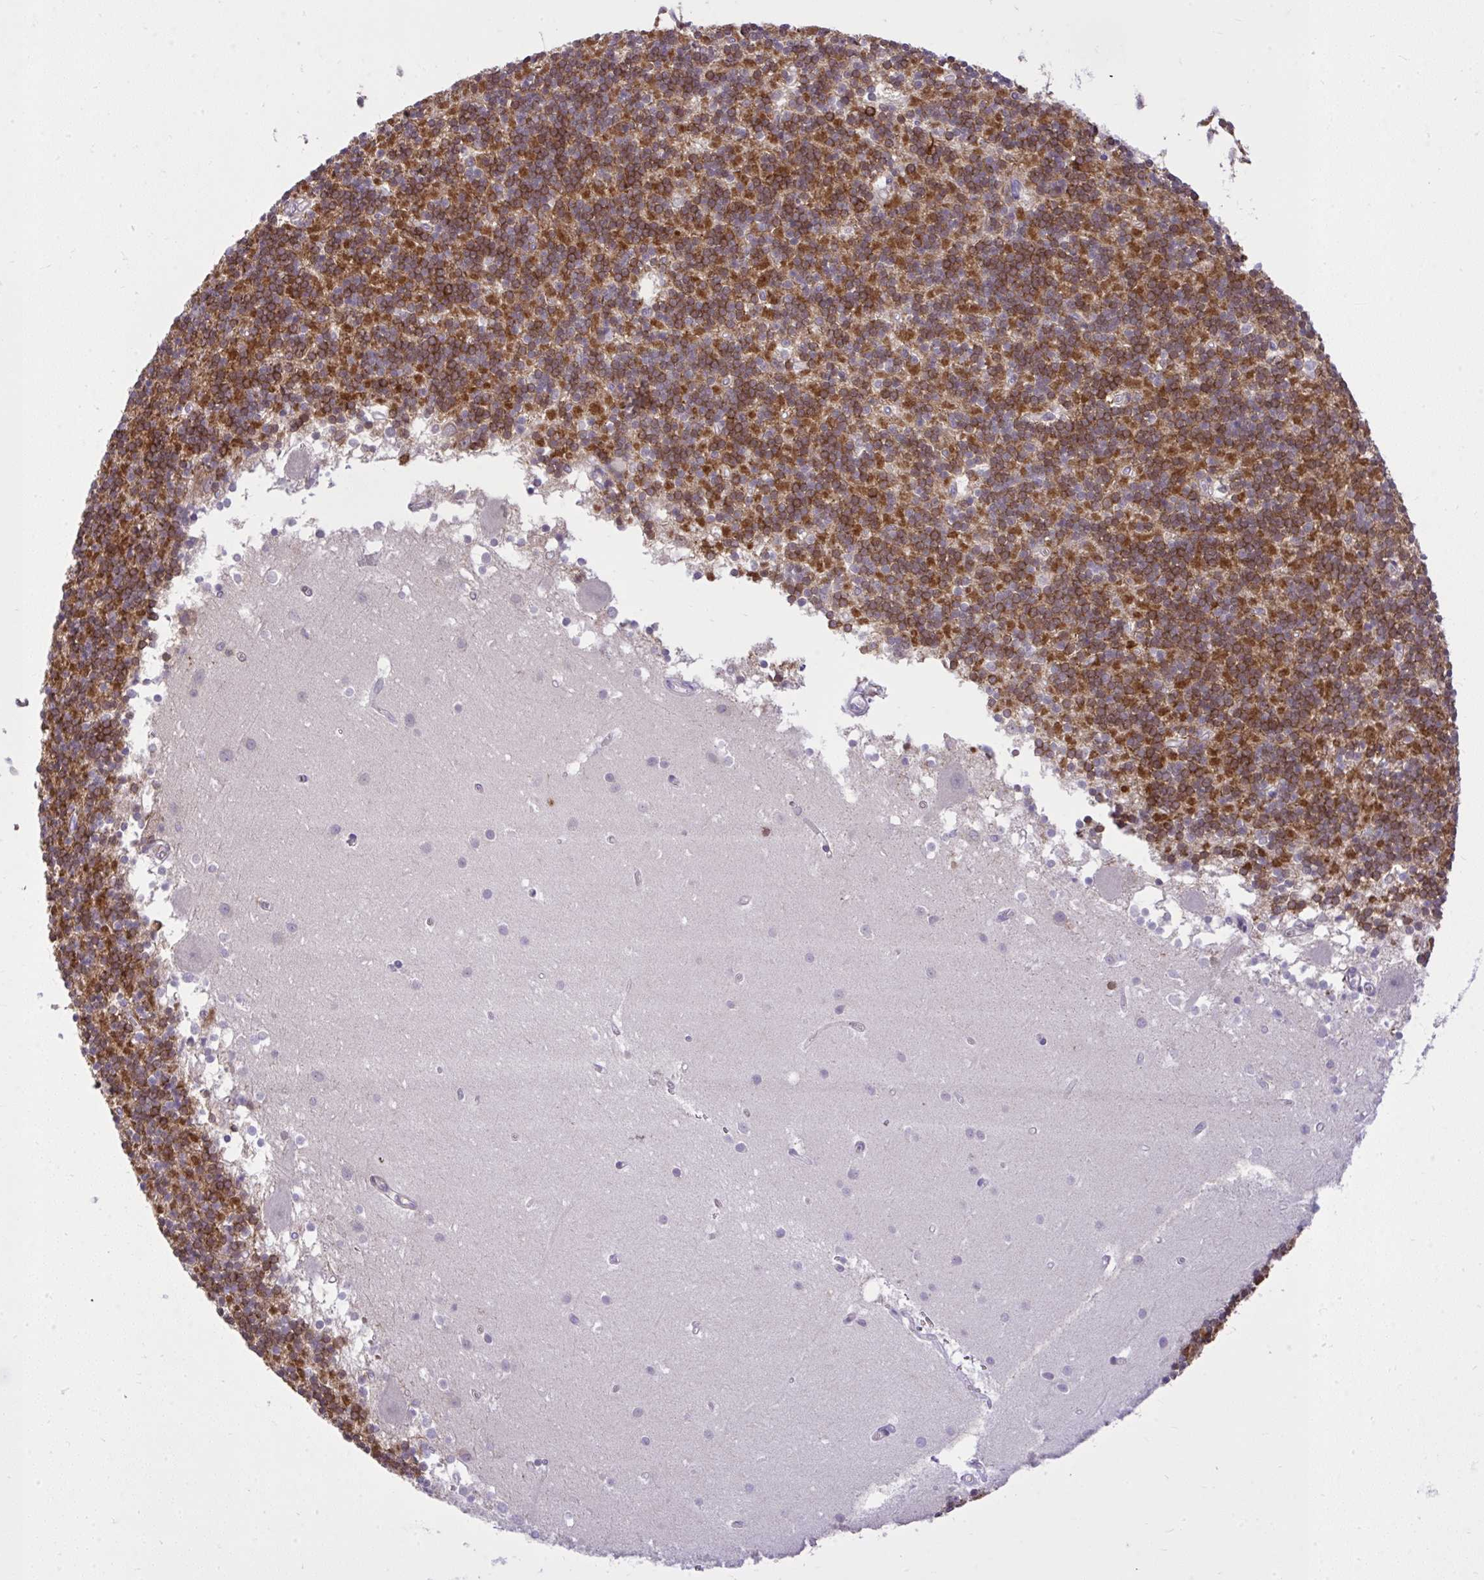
{"staining": {"intensity": "strong", "quantity": ">75%", "location": "cytoplasmic/membranous"}, "tissue": "cerebellum", "cell_type": "Cells in granular layer", "image_type": "normal", "snomed": [{"axis": "morphology", "description": "Normal tissue, NOS"}, {"axis": "topography", "description": "Cerebellum"}], "caption": "Protein staining by IHC shows strong cytoplasmic/membranous expression in approximately >75% of cells in granular layer in normal cerebellum.", "gene": "GPRIN3", "patient": {"sex": "male", "age": 54}}